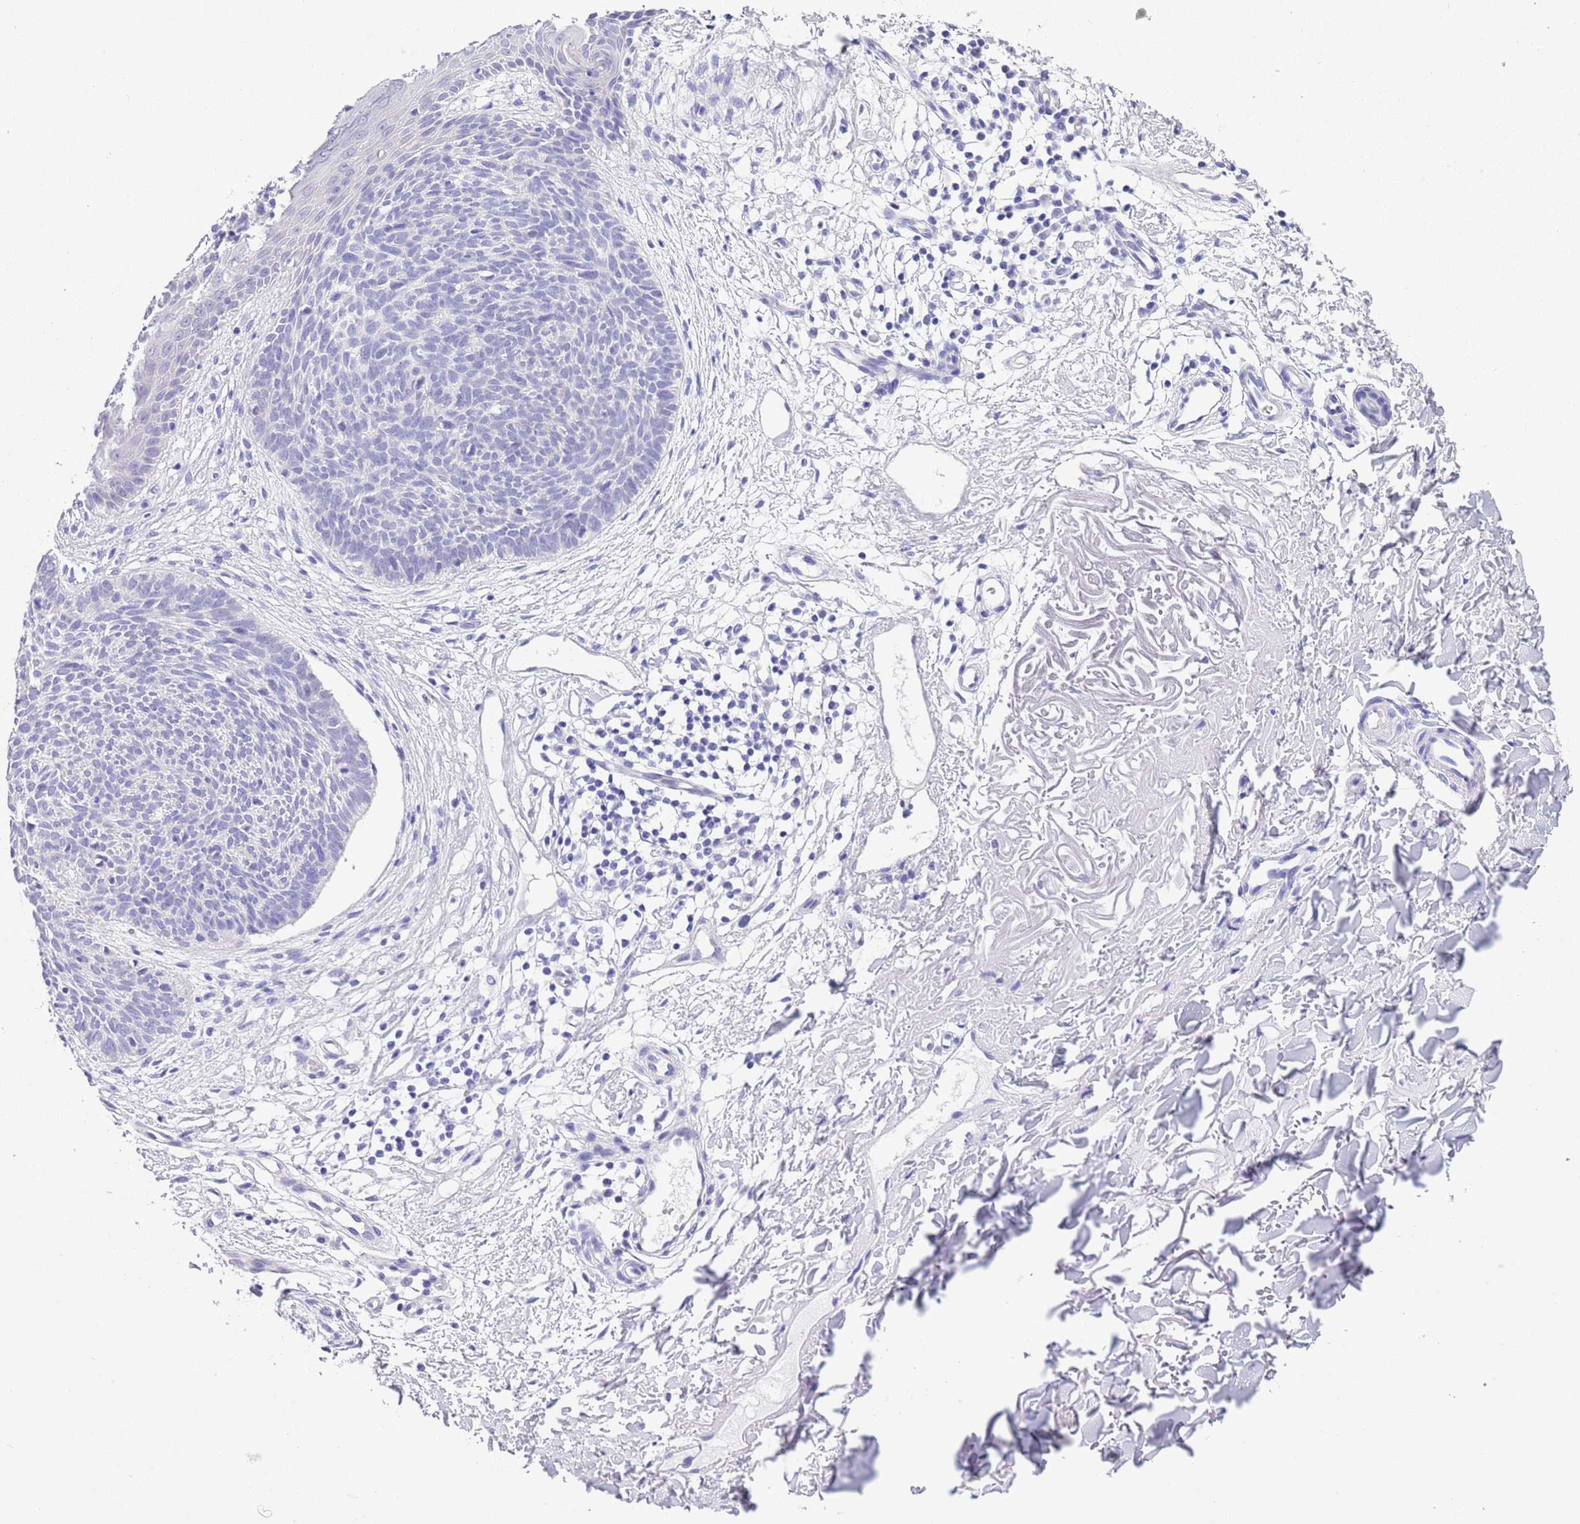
{"staining": {"intensity": "negative", "quantity": "none", "location": "none"}, "tissue": "skin cancer", "cell_type": "Tumor cells", "image_type": "cancer", "snomed": [{"axis": "morphology", "description": "Basal cell carcinoma"}, {"axis": "topography", "description": "Skin"}], "caption": "This is a photomicrograph of IHC staining of skin basal cell carcinoma, which shows no positivity in tumor cells.", "gene": "TMEM185B", "patient": {"sex": "male", "age": 84}}